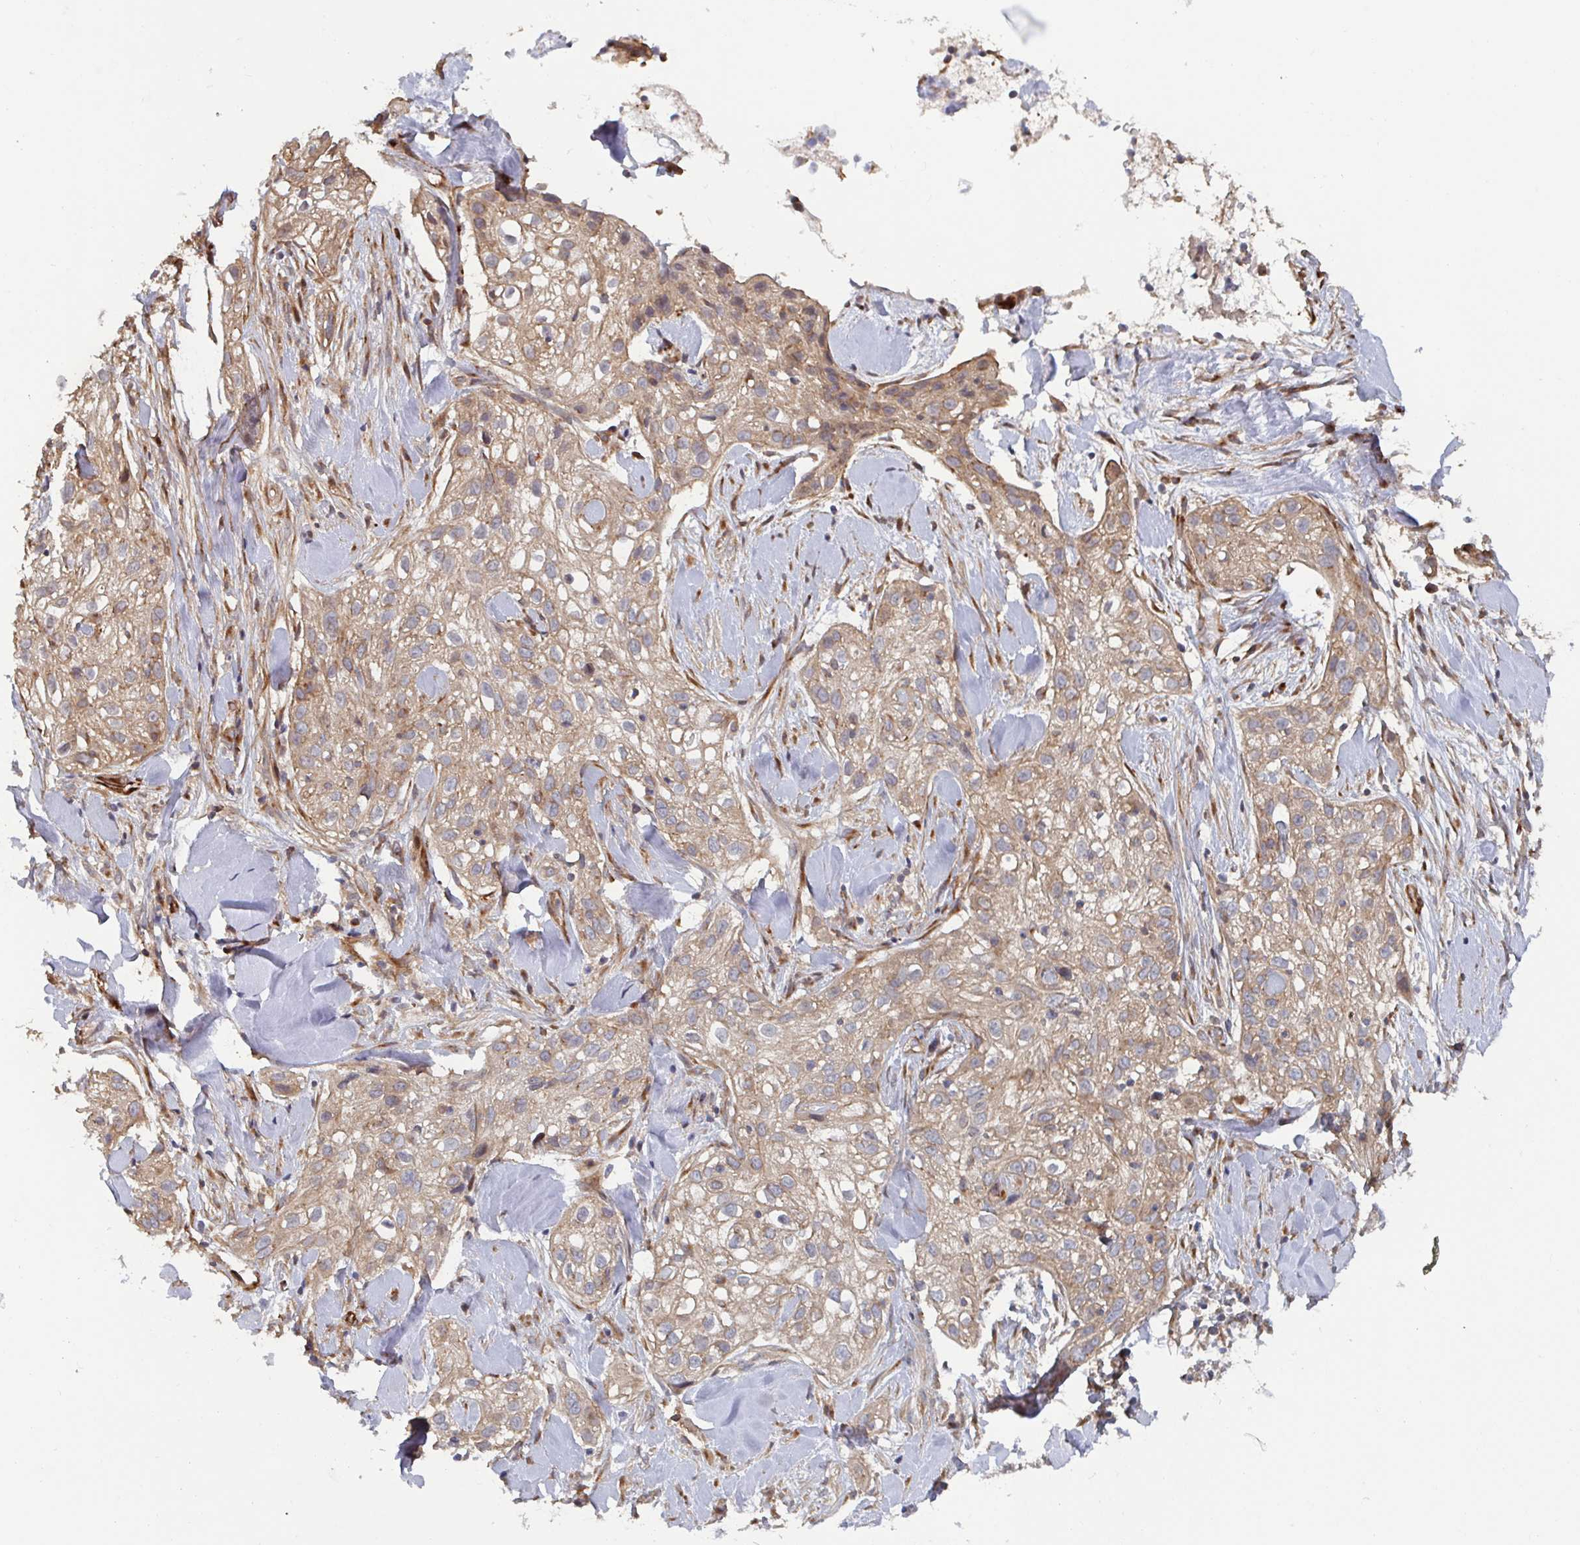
{"staining": {"intensity": "weak", "quantity": ">75%", "location": "cytoplasmic/membranous"}, "tissue": "skin cancer", "cell_type": "Tumor cells", "image_type": "cancer", "snomed": [{"axis": "morphology", "description": "Squamous cell carcinoma, NOS"}, {"axis": "topography", "description": "Skin"}], "caption": "Squamous cell carcinoma (skin) tissue demonstrates weak cytoplasmic/membranous positivity in about >75% of tumor cells", "gene": "DVL3", "patient": {"sex": "male", "age": 82}}